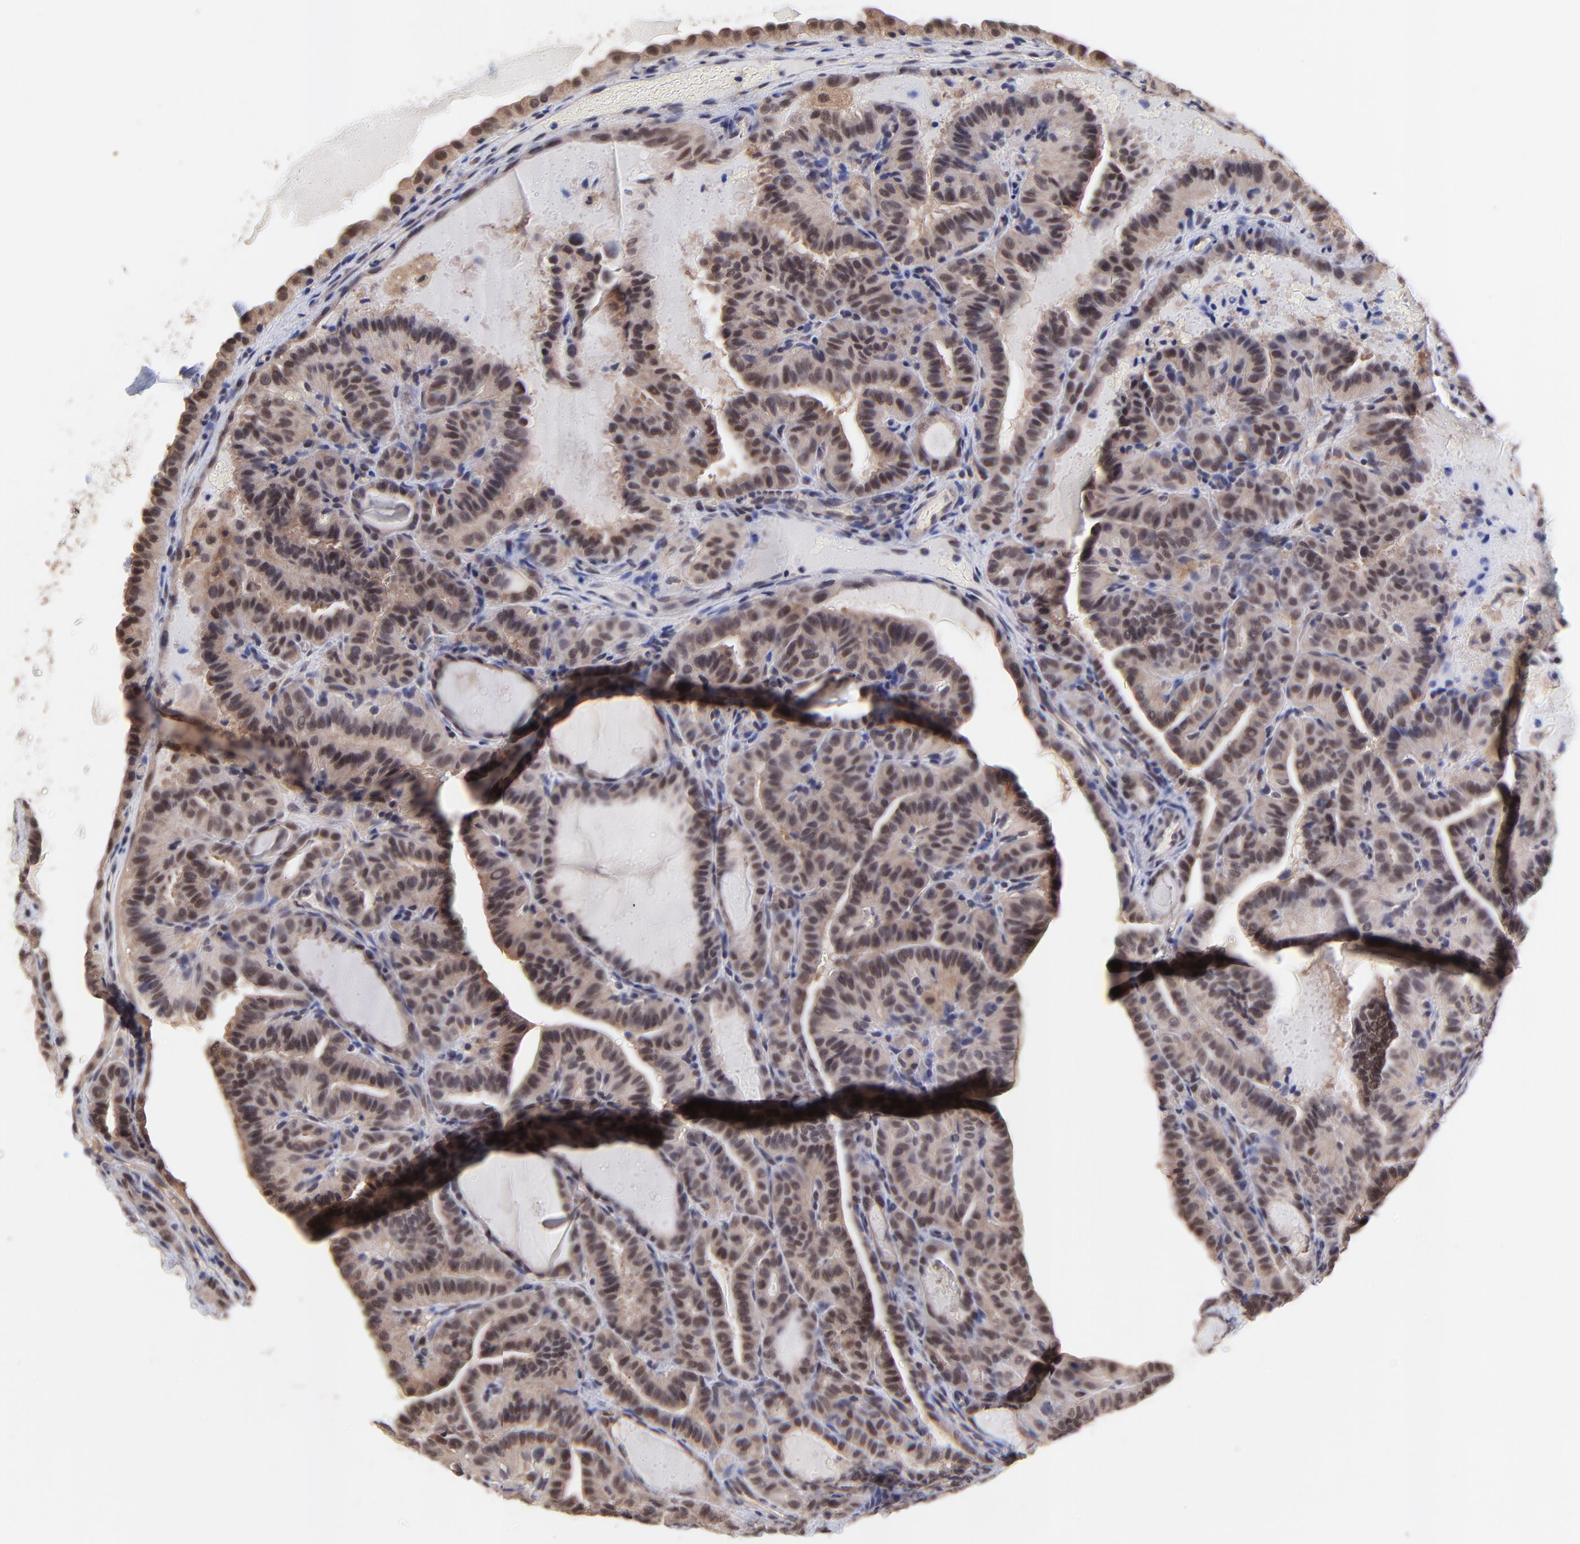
{"staining": {"intensity": "negative", "quantity": "none", "location": "none"}, "tissue": "thyroid cancer", "cell_type": "Tumor cells", "image_type": "cancer", "snomed": [{"axis": "morphology", "description": "Papillary adenocarcinoma, NOS"}, {"axis": "topography", "description": "Thyroid gland"}], "caption": "The photomicrograph displays no significant staining in tumor cells of thyroid cancer.", "gene": "ZNF747", "patient": {"sex": "male", "age": 77}}